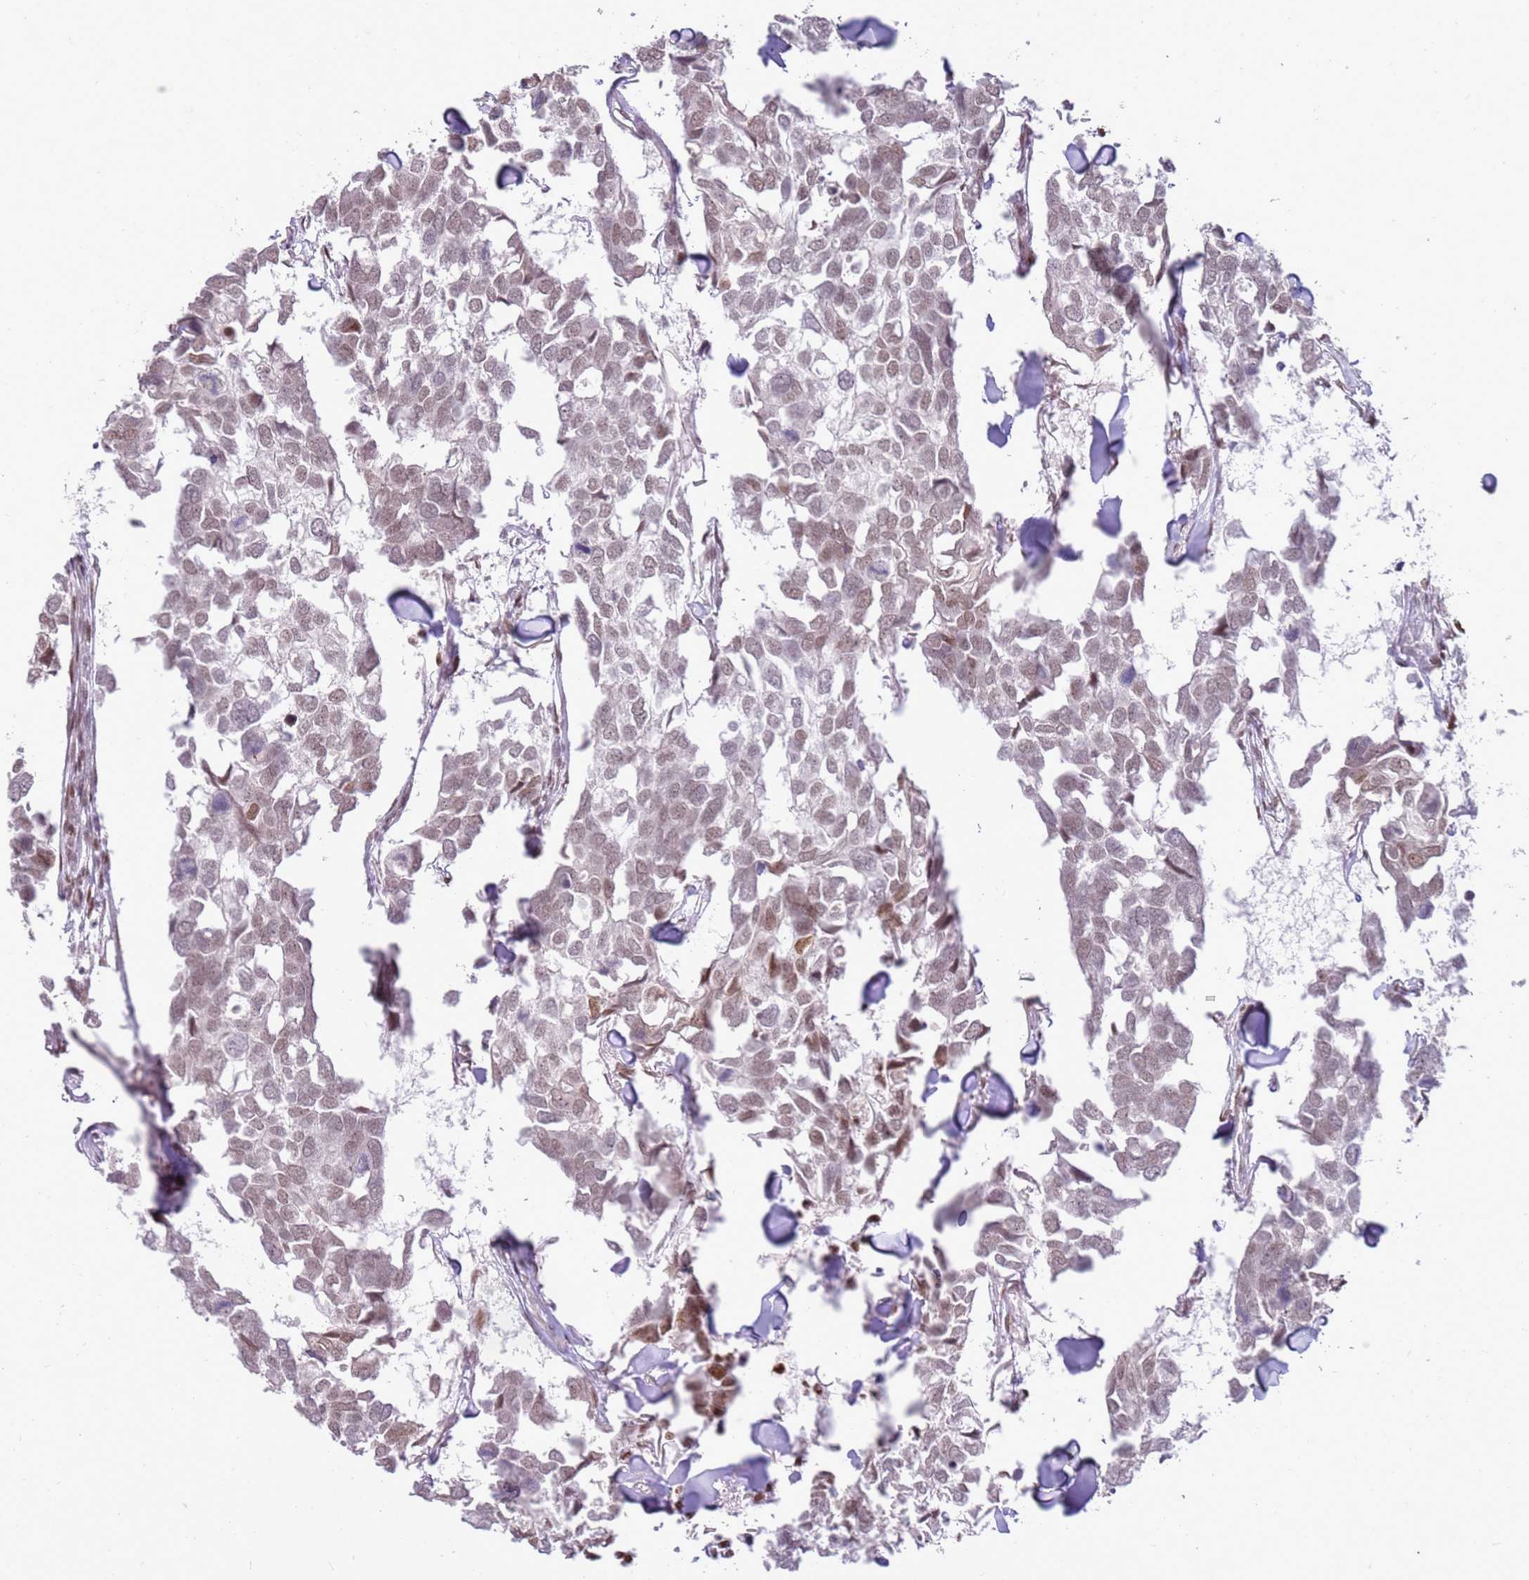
{"staining": {"intensity": "moderate", "quantity": "<25%", "location": "nuclear"}, "tissue": "breast cancer", "cell_type": "Tumor cells", "image_type": "cancer", "snomed": [{"axis": "morphology", "description": "Duct carcinoma"}, {"axis": "topography", "description": "Breast"}], "caption": "Approximately <25% of tumor cells in human breast cancer (intraductal carcinoma) exhibit moderate nuclear protein staining as visualized by brown immunohistochemical staining.", "gene": "PHC2", "patient": {"sex": "female", "age": 83}}